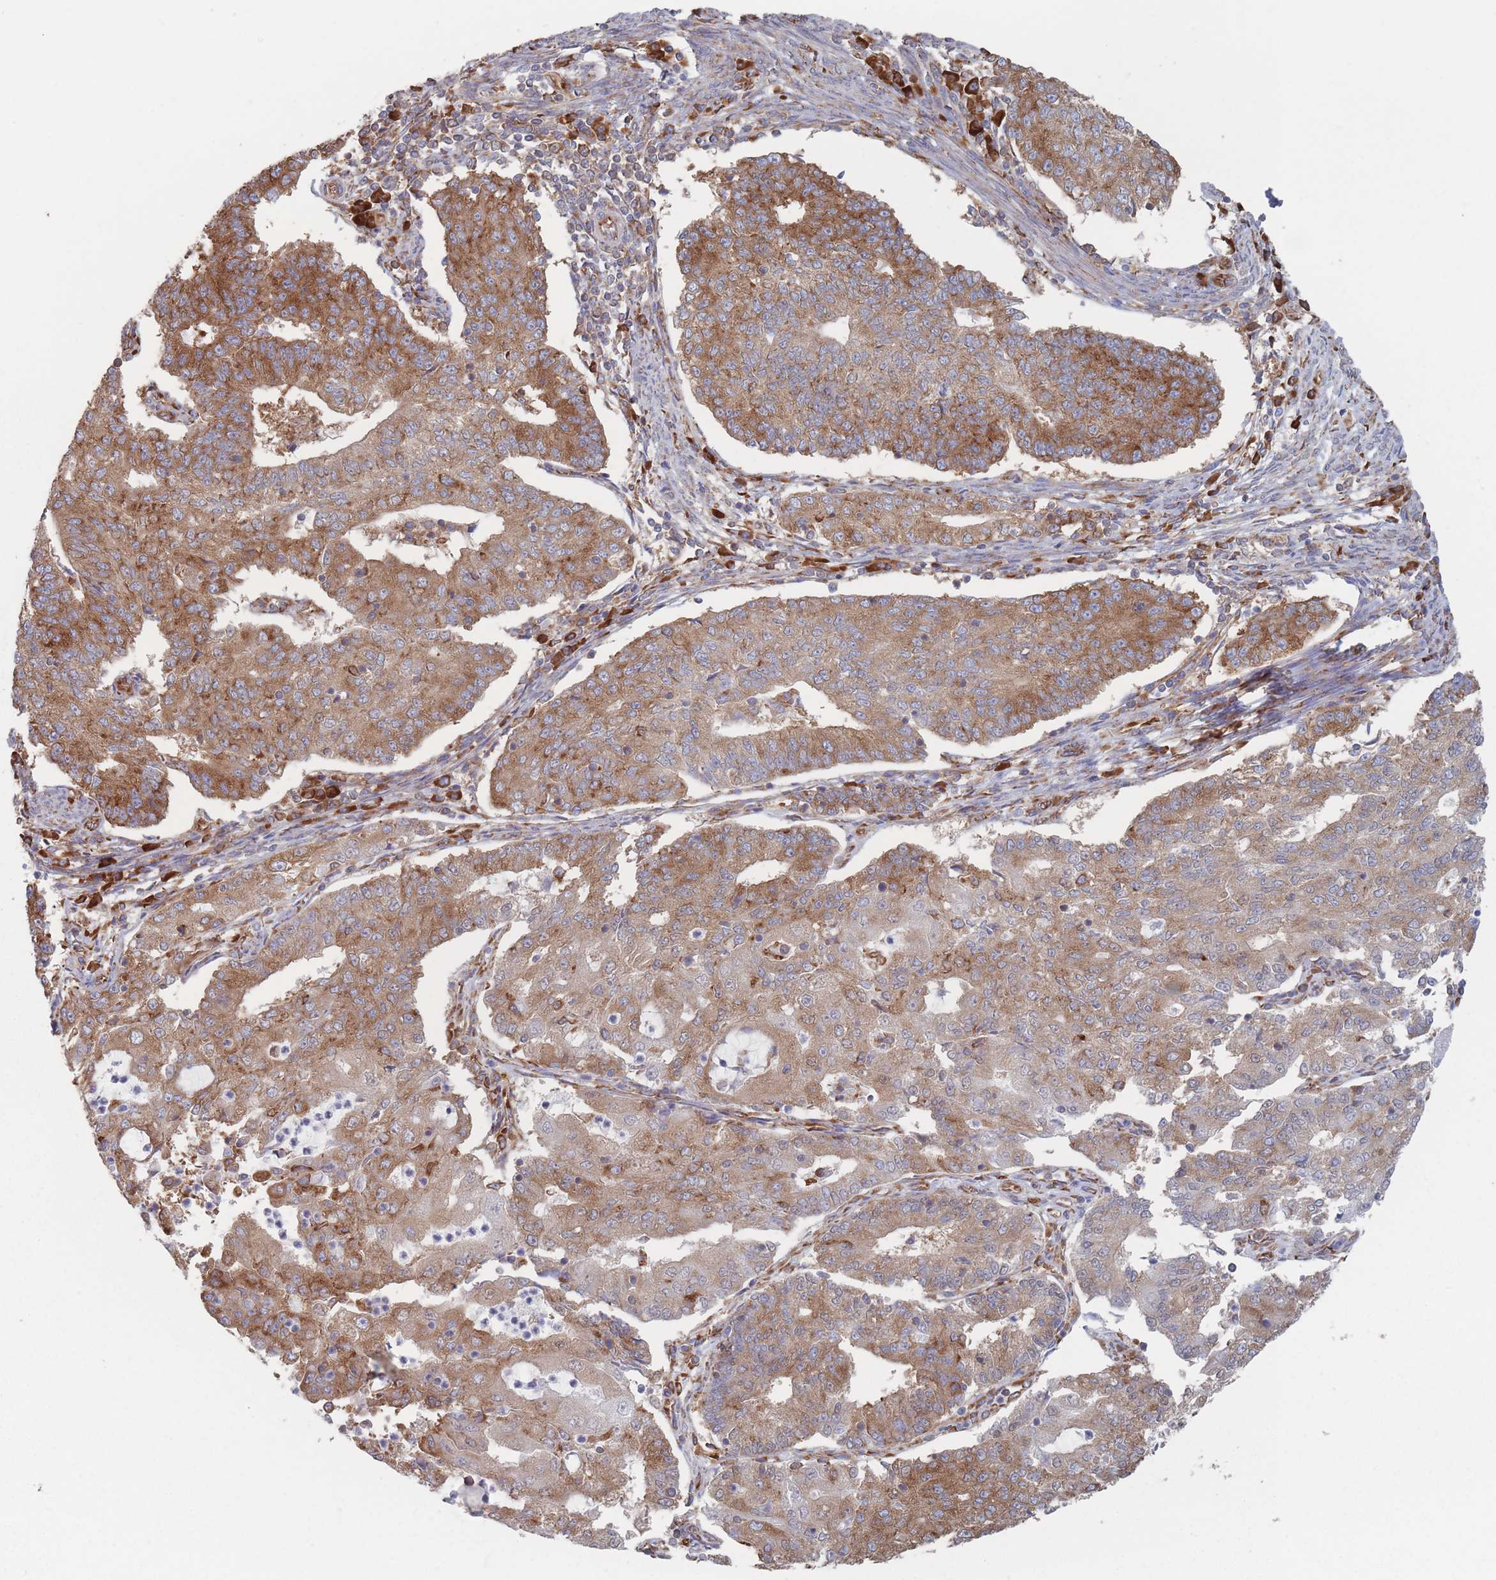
{"staining": {"intensity": "strong", "quantity": ">75%", "location": "cytoplasmic/membranous"}, "tissue": "endometrial cancer", "cell_type": "Tumor cells", "image_type": "cancer", "snomed": [{"axis": "morphology", "description": "Adenocarcinoma, NOS"}, {"axis": "topography", "description": "Endometrium"}], "caption": "This is a histology image of IHC staining of endometrial cancer (adenocarcinoma), which shows strong expression in the cytoplasmic/membranous of tumor cells.", "gene": "EEF1B2", "patient": {"sex": "female", "age": 56}}